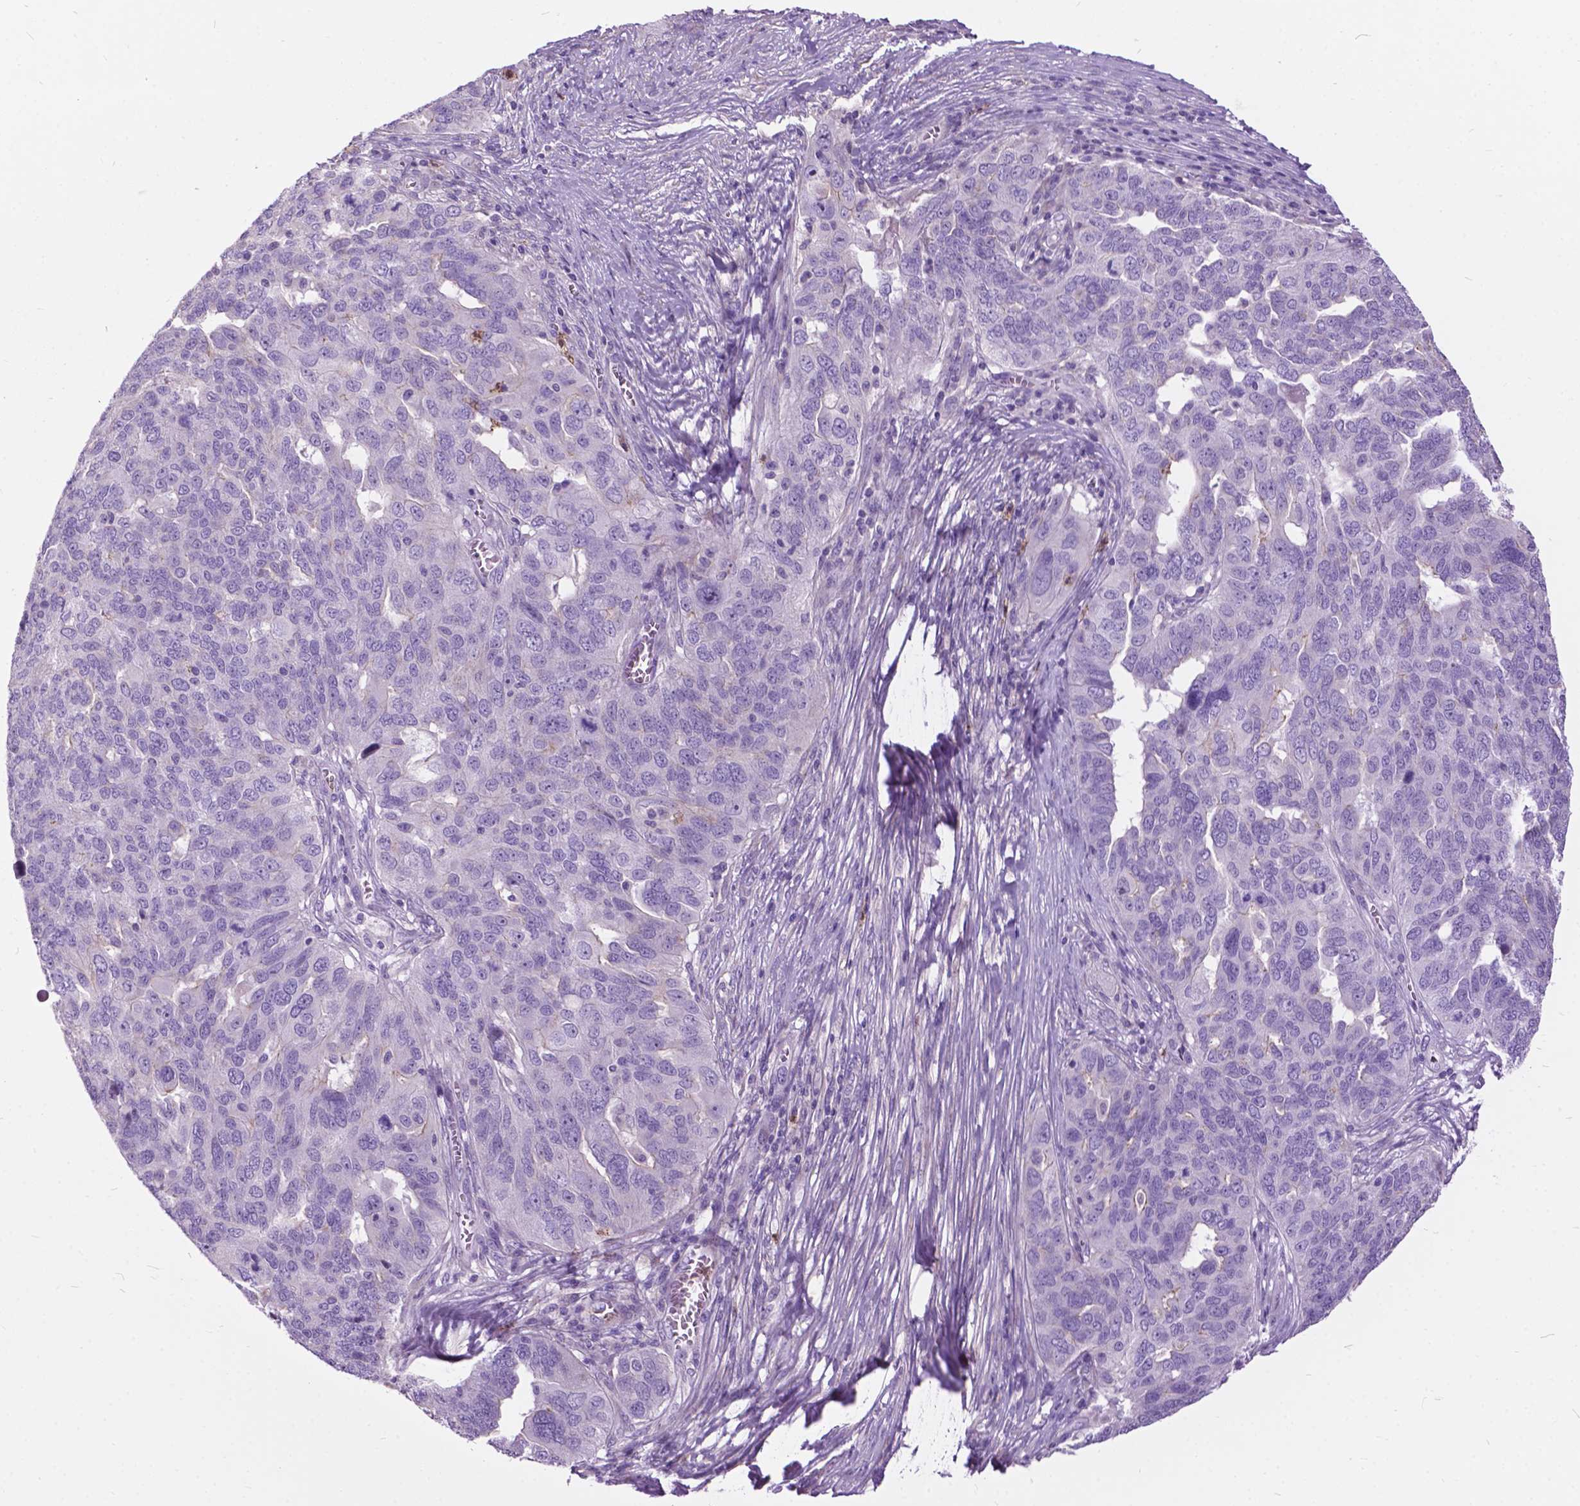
{"staining": {"intensity": "negative", "quantity": "none", "location": "none"}, "tissue": "ovarian cancer", "cell_type": "Tumor cells", "image_type": "cancer", "snomed": [{"axis": "morphology", "description": "Carcinoma, endometroid"}, {"axis": "topography", "description": "Soft tissue"}, {"axis": "topography", "description": "Ovary"}], "caption": "The image demonstrates no significant staining in tumor cells of ovarian endometroid carcinoma.", "gene": "PRR35", "patient": {"sex": "female", "age": 52}}